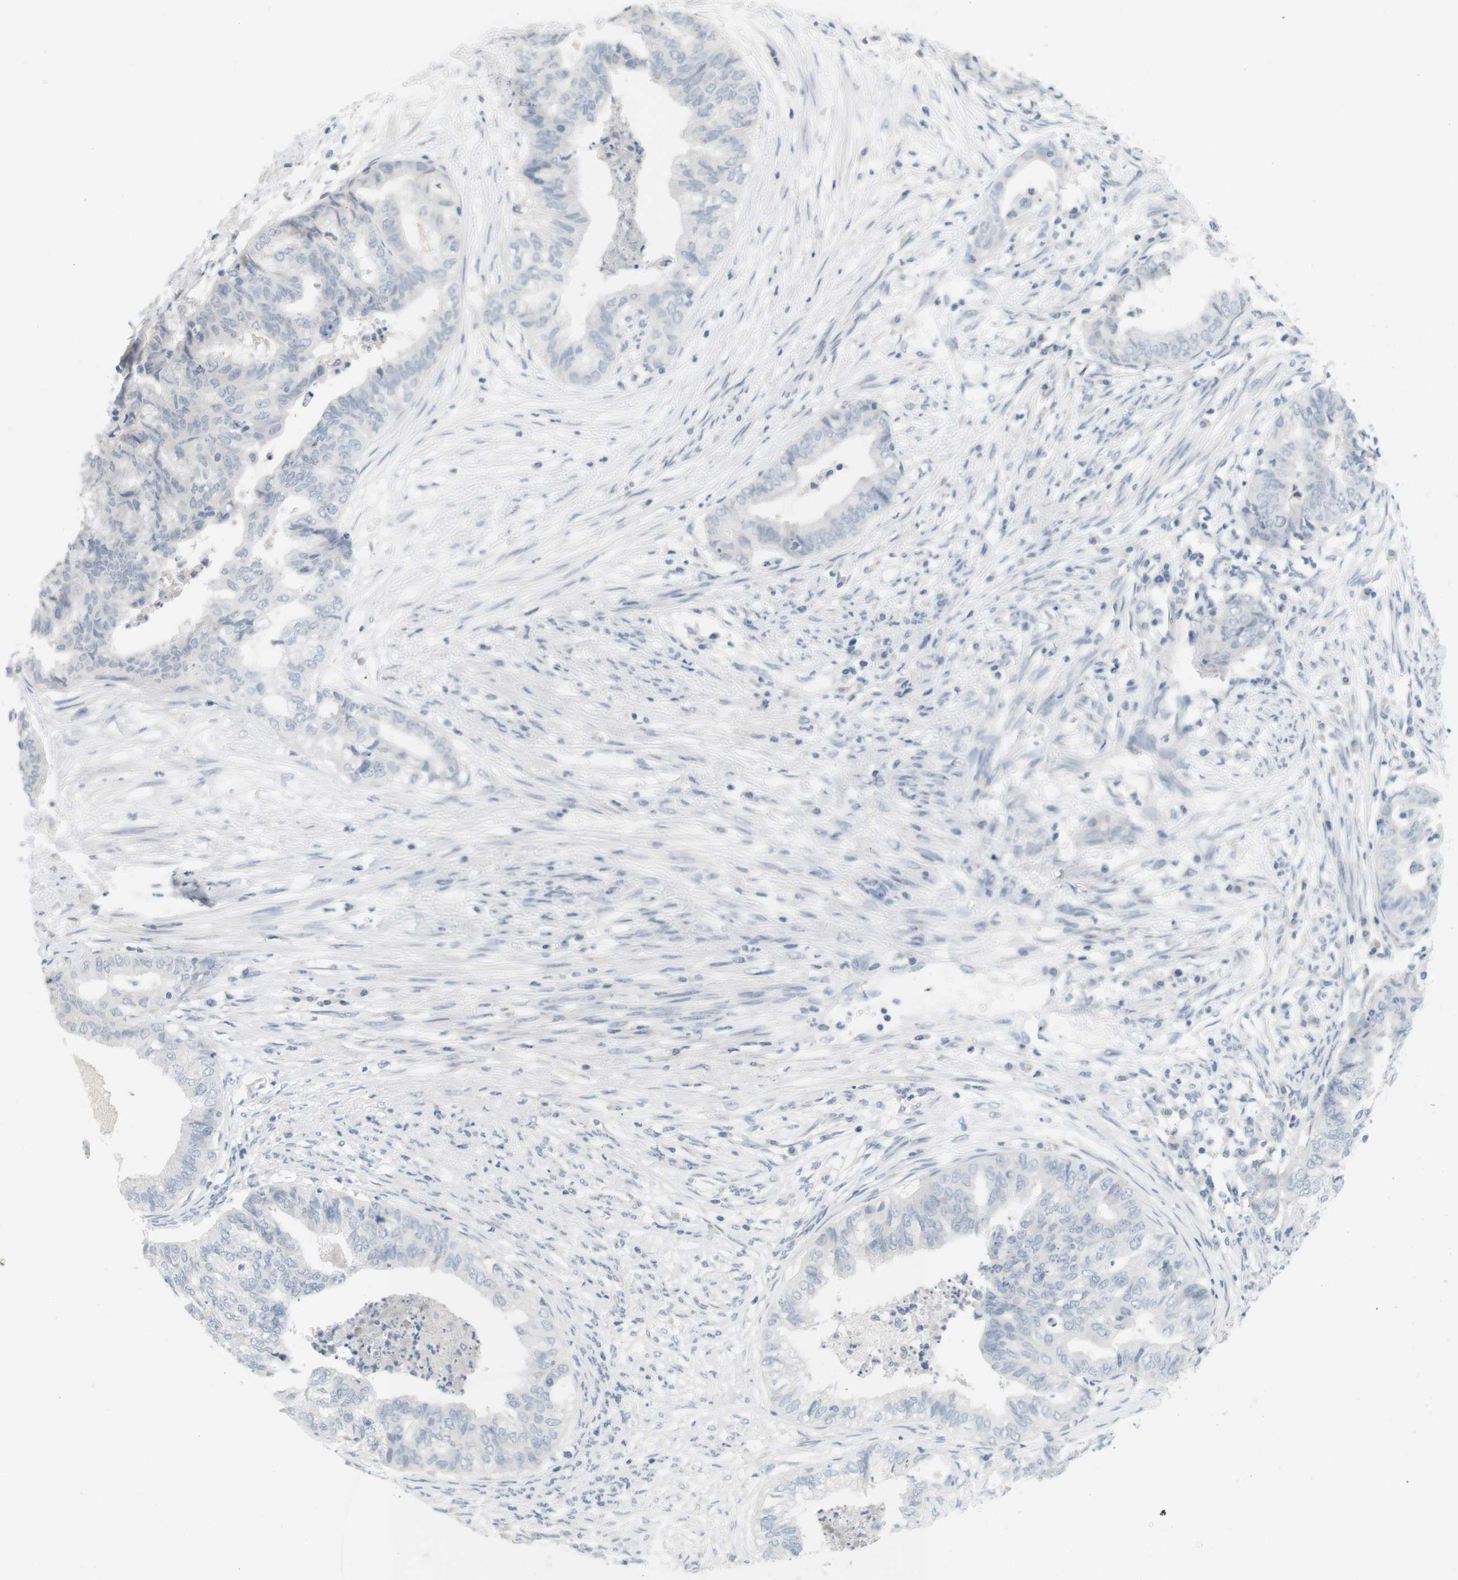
{"staining": {"intensity": "negative", "quantity": "none", "location": "none"}, "tissue": "endometrial cancer", "cell_type": "Tumor cells", "image_type": "cancer", "snomed": [{"axis": "morphology", "description": "Adenocarcinoma, NOS"}, {"axis": "topography", "description": "Endometrium"}], "caption": "Tumor cells show no significant staining in endometrial cancer.", "gene": "OPRM1", "patient": {"sex": "female", "age": 79}}